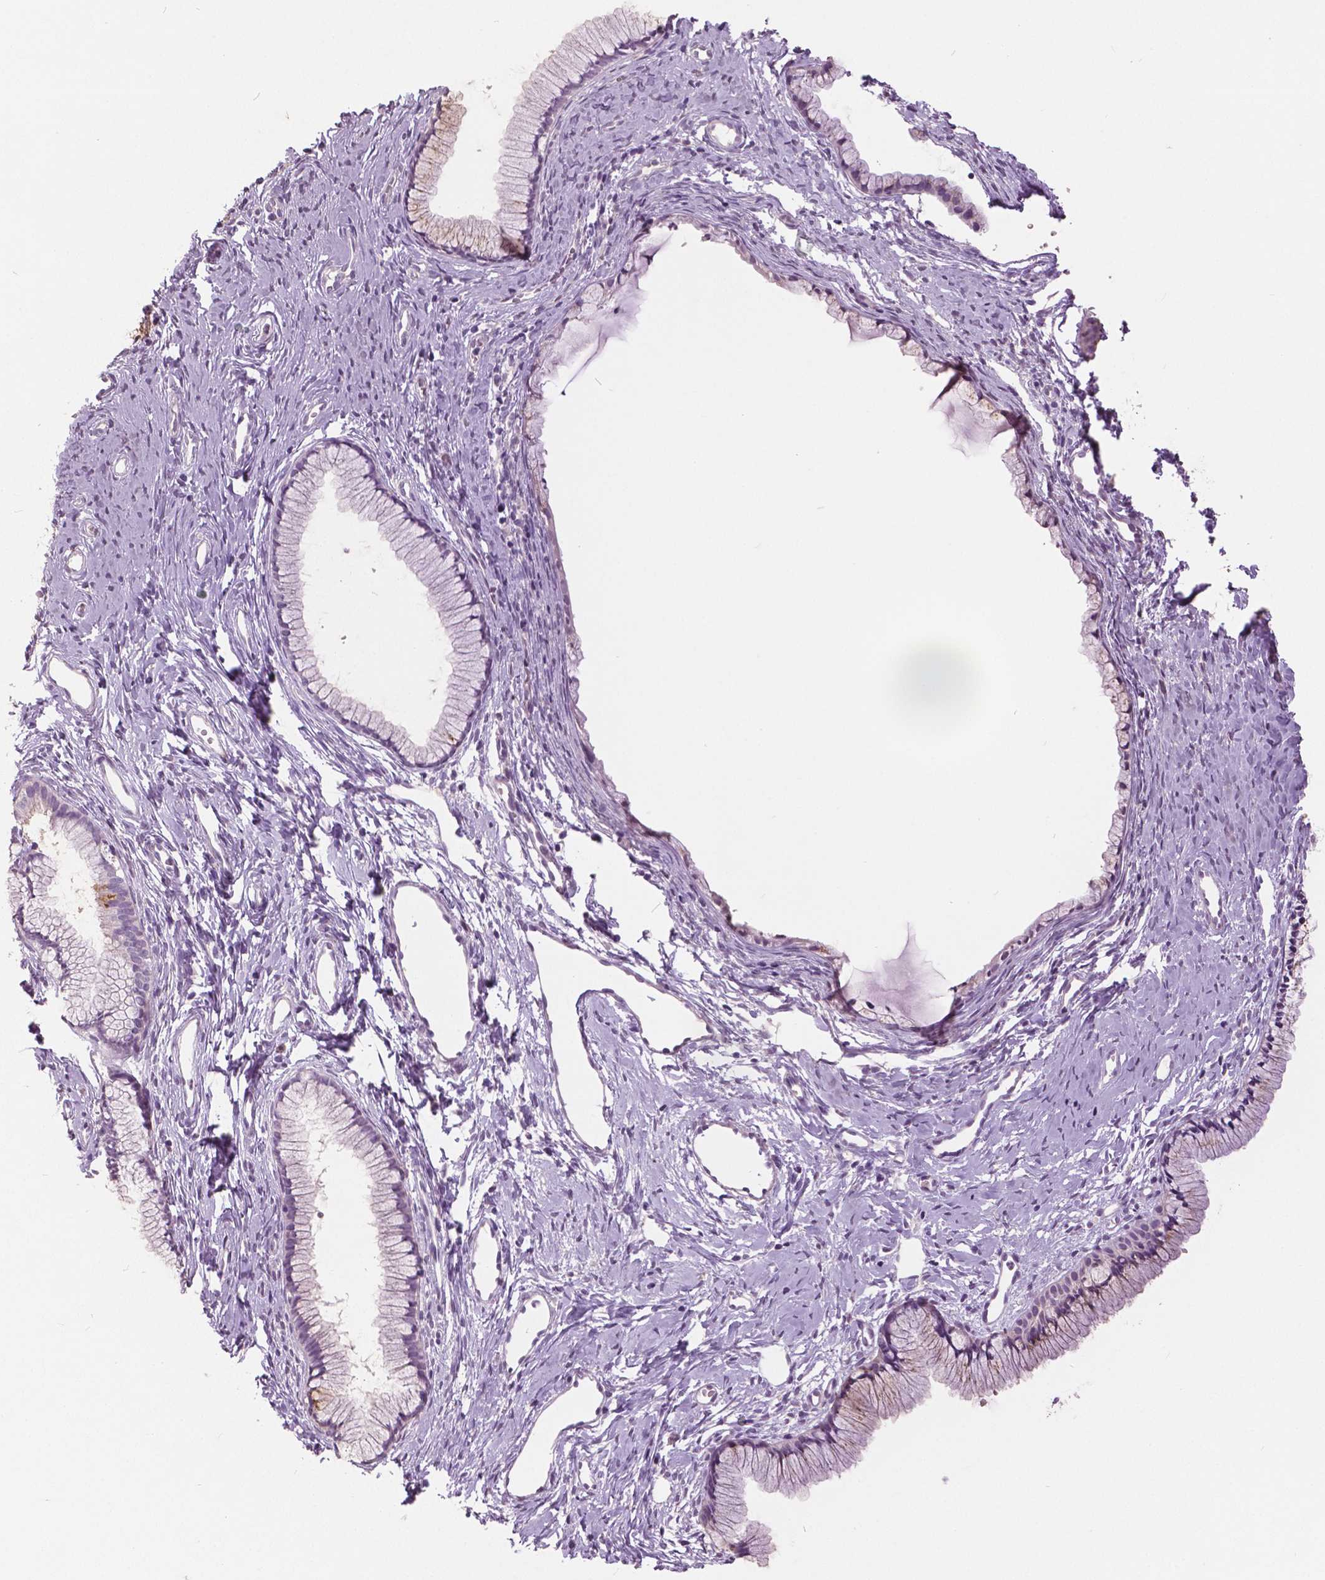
{"staining": {"intensity": "negative", "quantity": "none", "location": "none"}, "tissue": "cervix", "cell_type": "Glandular cells", "image_type": "normal", "snomed": [{"axis": "morphology", "description": "Normal tissue, NOS"}, {"axis": "topography", "description": "Cervix"}], "caption": "The micrograph exhibits no significant positivity in glandular cells of cervix. Nuclei are stained in blue.", "gene": "GRIN2A", "patient": {"sex": "female", "age": 40}}